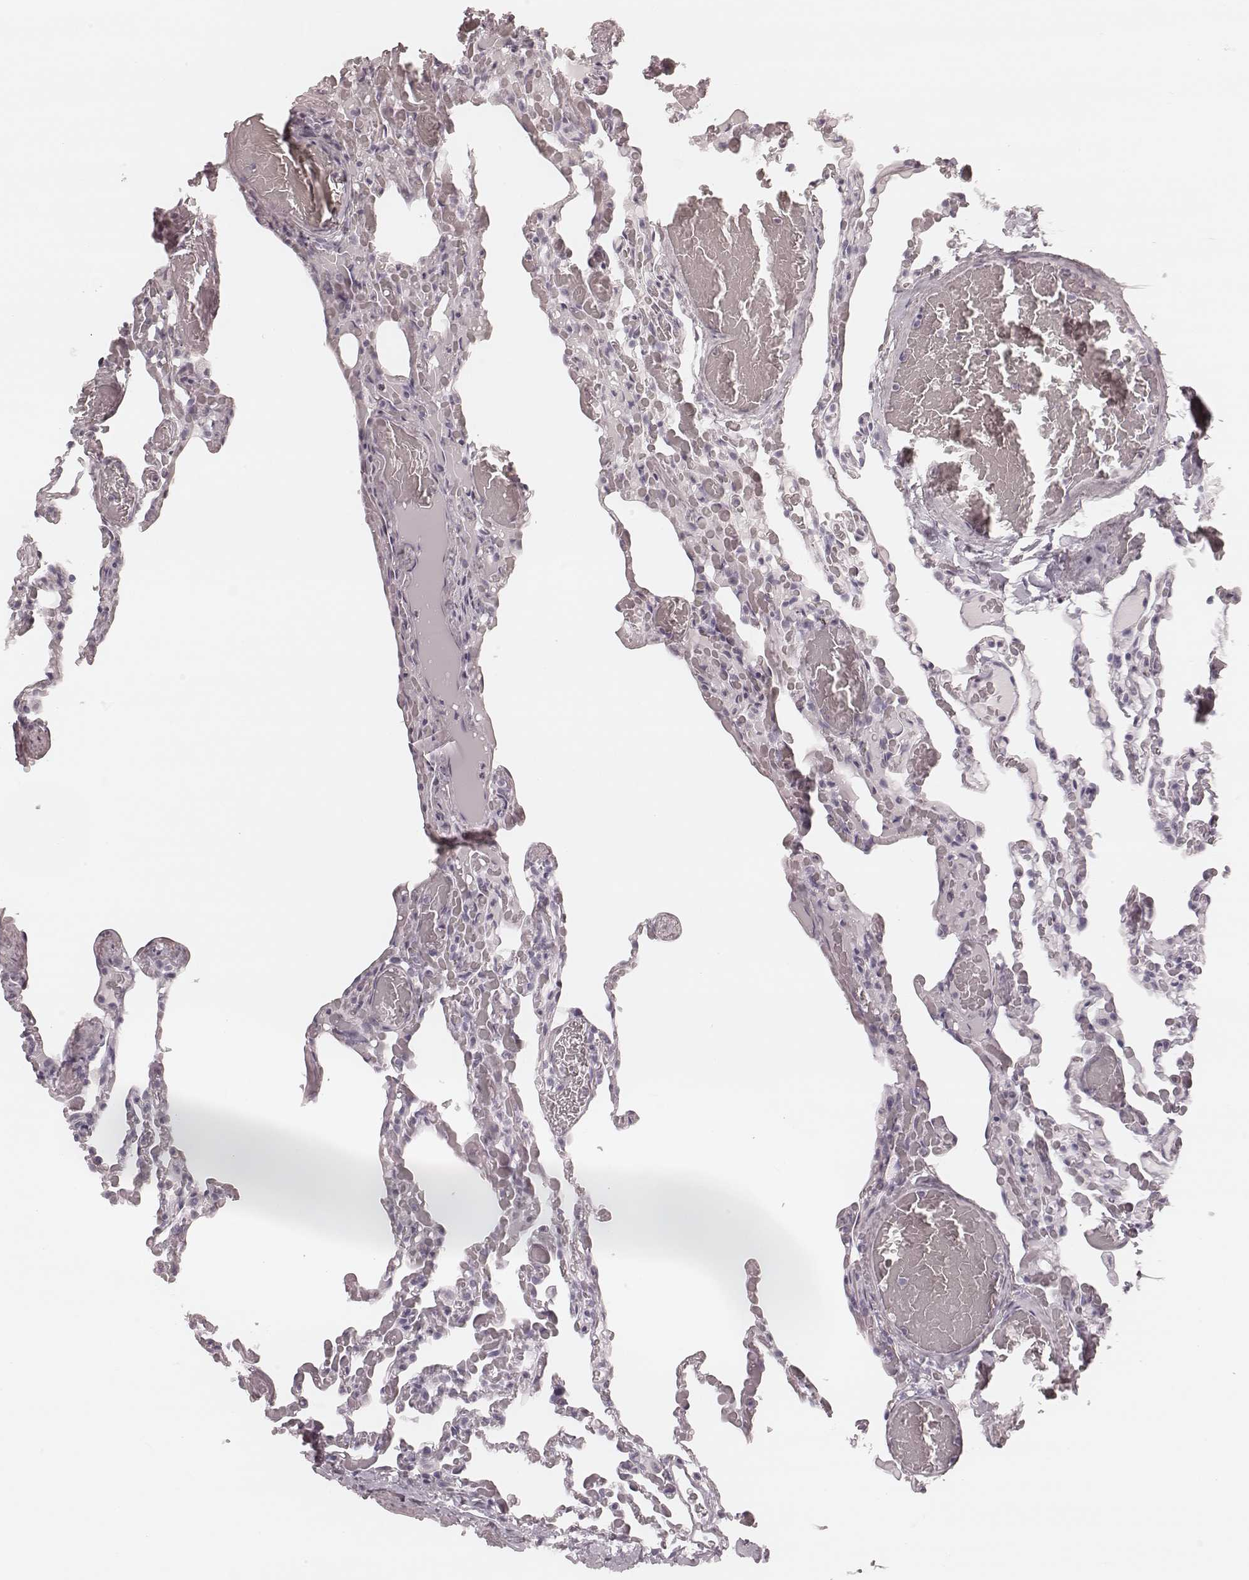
{"staining": {"intensity": "negative", "quantity": "none", "location": "none"}, "tissue": "lung", "cell_type": "Alveolar cells", "image_type": "normal", "snomed": [{"axis": "morphology", "description": "Normal tissue, NOS"}, {"axis": "topography", "description": "Lung"}], "caption": "Alveolar cells show no significant protein staining in unremarkable lung. Brightfield microscopy of immunohistochemistry (IHC) stained with DAB (3,3'-diaminobenzidine) (brown) and hematoxylin (blue), captured at high magnification.", "gene": "KRT74", "patient": {"sex": "female", "age": 43}}